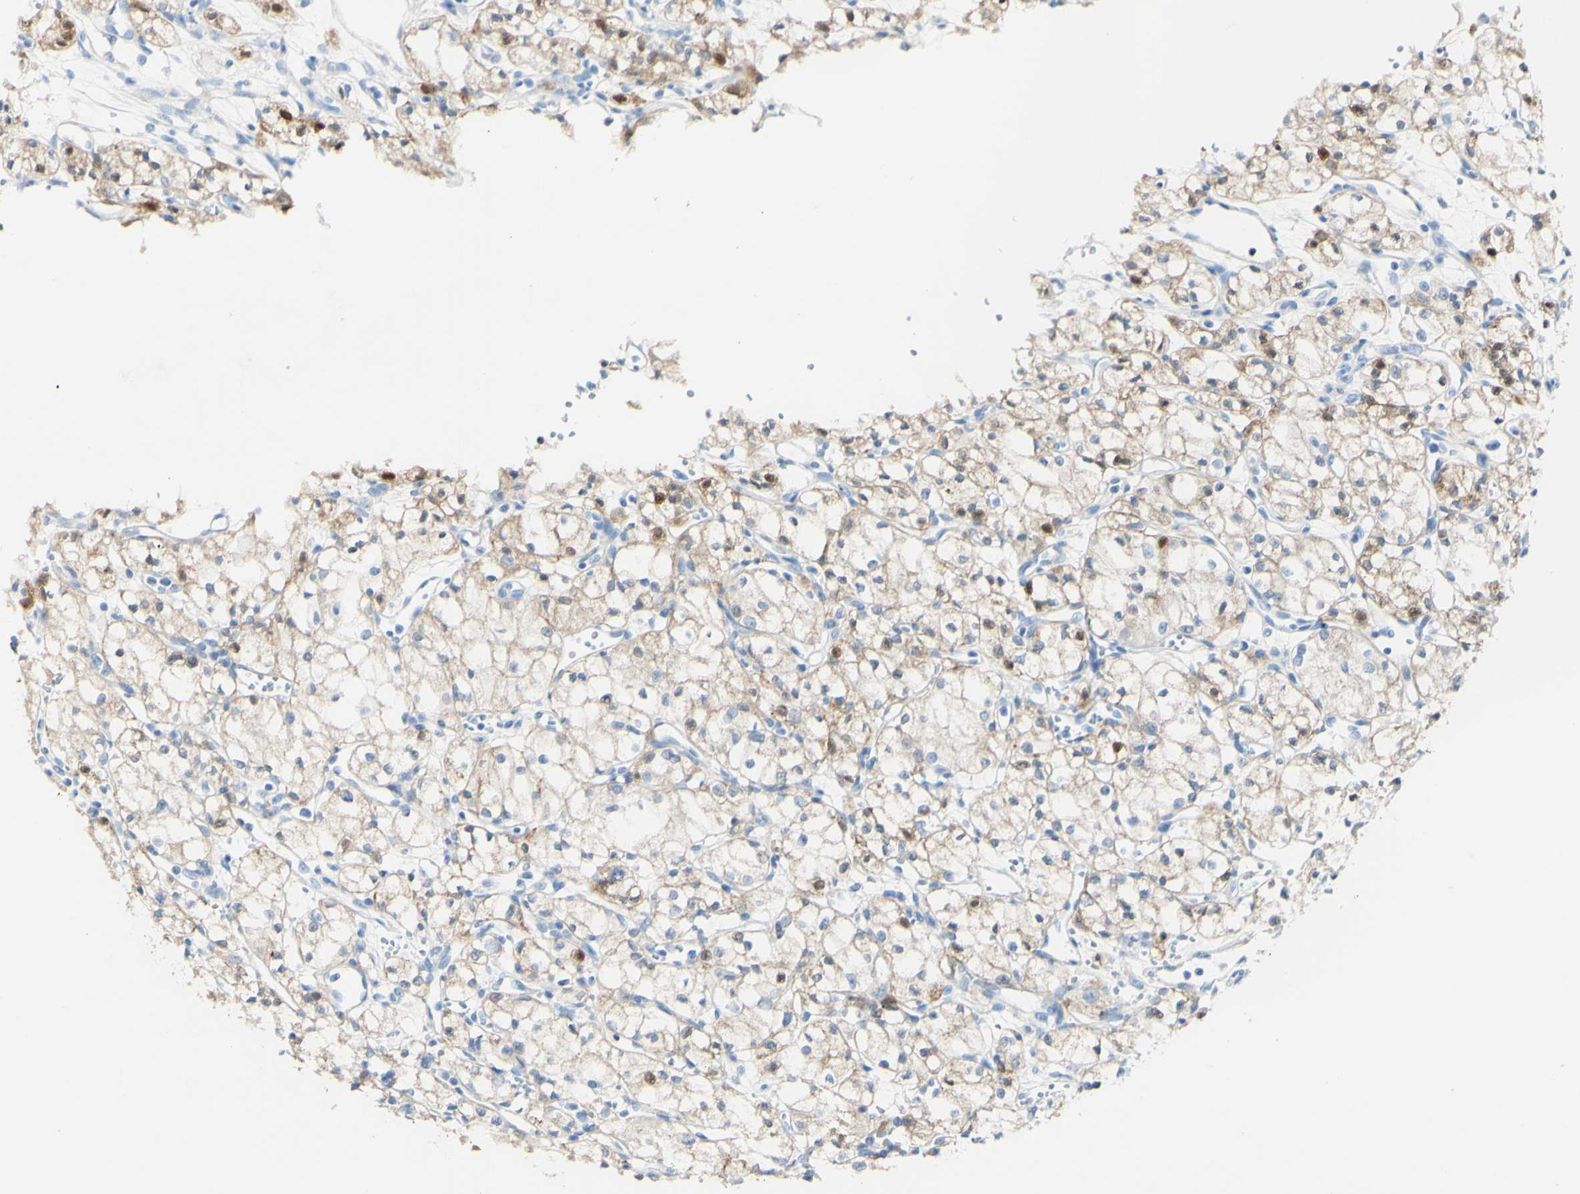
{"staining": {"intensity": "moderate", "quantity": ">75%", "location": "cytoplasmic/membranous,nuclear"}, "tissue": "renal cancer", "cell_type": "Tumor cells", "image_type": "cancer", "snomed": [{"axis": "morphology", "description": "Normal tissue, NOS"}, {"axis": "morphology", "description": "Adenocarcinoma, NOS"}, {"axis": "topography", "description": "Kidney"}], "caption": "This histopathology image demonstrates immunohistochemistry (IHC) staining of adenocarcinoma (renal), with medium moderate cytoplasmic/membranous and nuclear expression in about >75% of tumor cells.", "gene": "PIGR", "patient": {"sex": "male", "age": 59}}